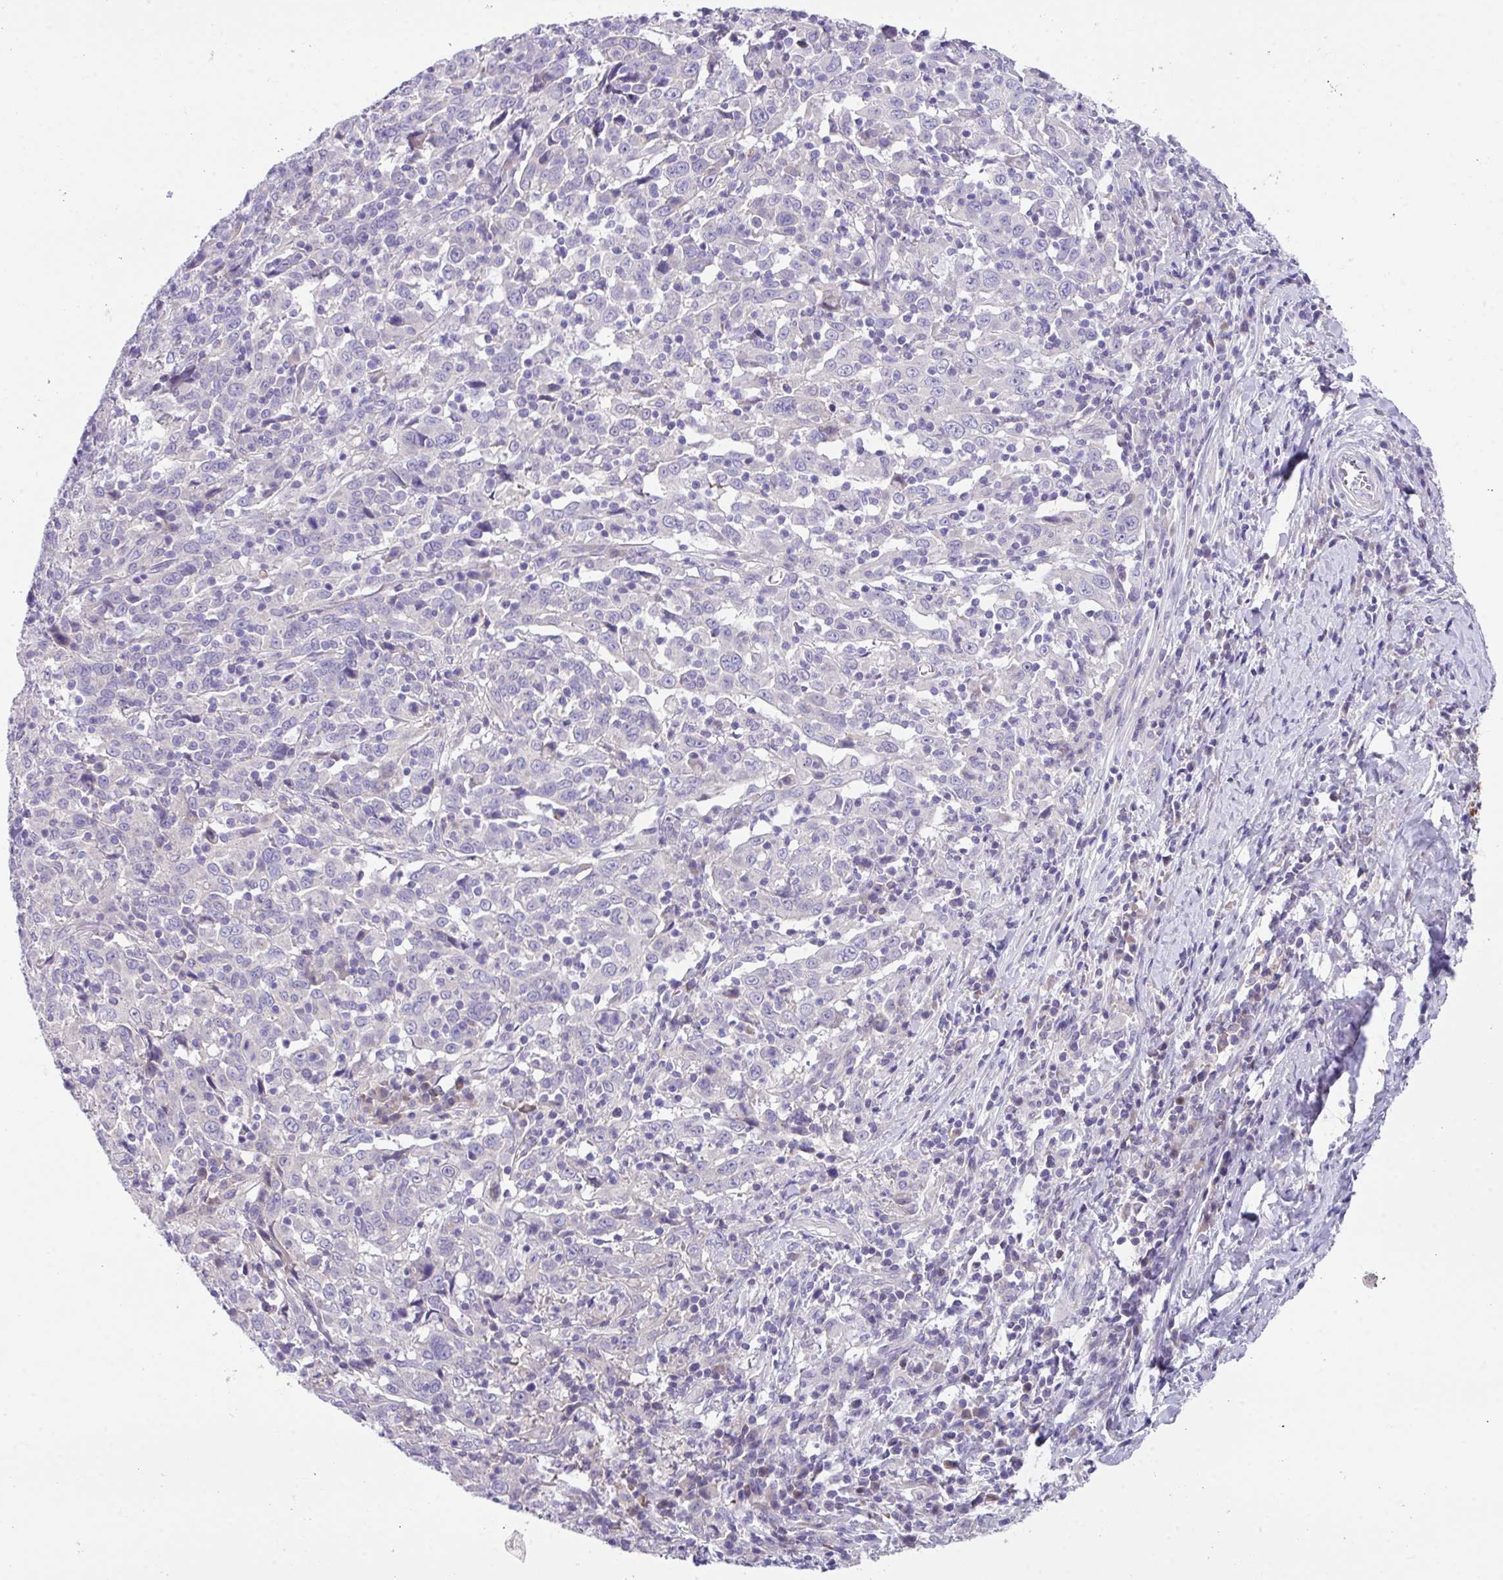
{"staining": {"intensity": "negative", "quantity": "none", "location": "none"}, "tissue": "cervical cancer", "cell_type": "Tumor cells", "image_type": "cancer", "snomed": [{"axis": "morphology", "description": "Squamous cell carcinoma, NOS"}, {"axis": "topography", "description": "Cervix"}], "caption": "IHC of human cervical squamous cell carcinoma demonstrates no positivity in tumor cells.", "gene": "DNAL1", "patient": {"sex": "female", "age": 46}}